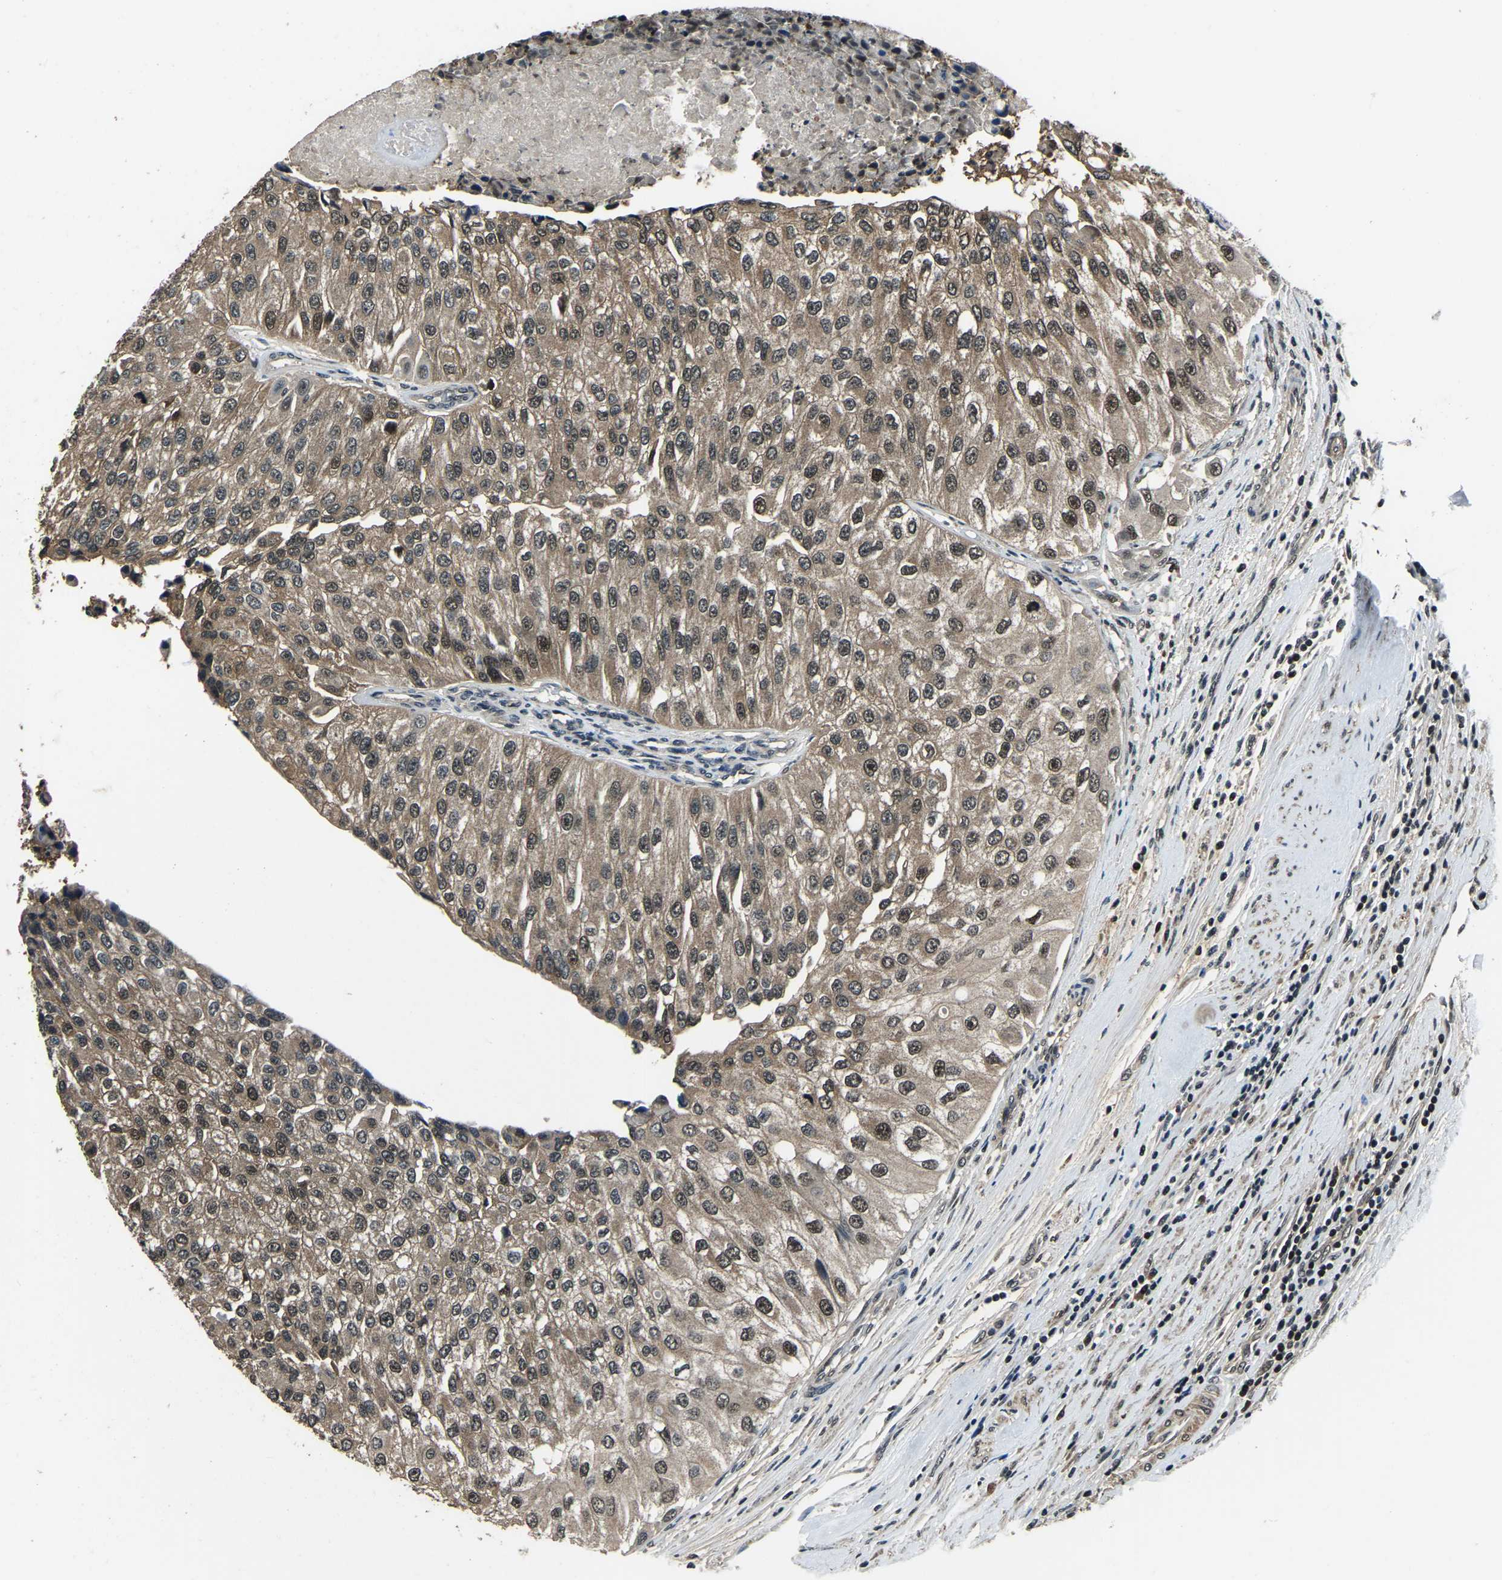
{"staining": {"intensity": "moderate", "quantity": ">75%", "location": "cytoplasmic/membranous,nuclear"}, "tissue": "urothelial cancer", "cell_type": "Tumor cells", "image_type": "cancer", "snomed": [{"axis": "morphology", "description": "Urothelial carcinoma, High grade"}, {"axis": "topography", "description": "Kidney"}, {"axis": "topography", "description": "Urinary bladder"}], "caption": "The photomicrograph displays a brown stain indicating the presence of a protein in the cytoplasmic/membranous and nuclear of tumor cells in high-grade urothelial carcinoma. Using DAB (3,3'-diaminobenzidine) (brown) and hematoxylin (blue) stains, captured at high magnification using brightfield microscopy.", "gene": "ANKIB1", "patient": {"sex": "male", "age": 77}}